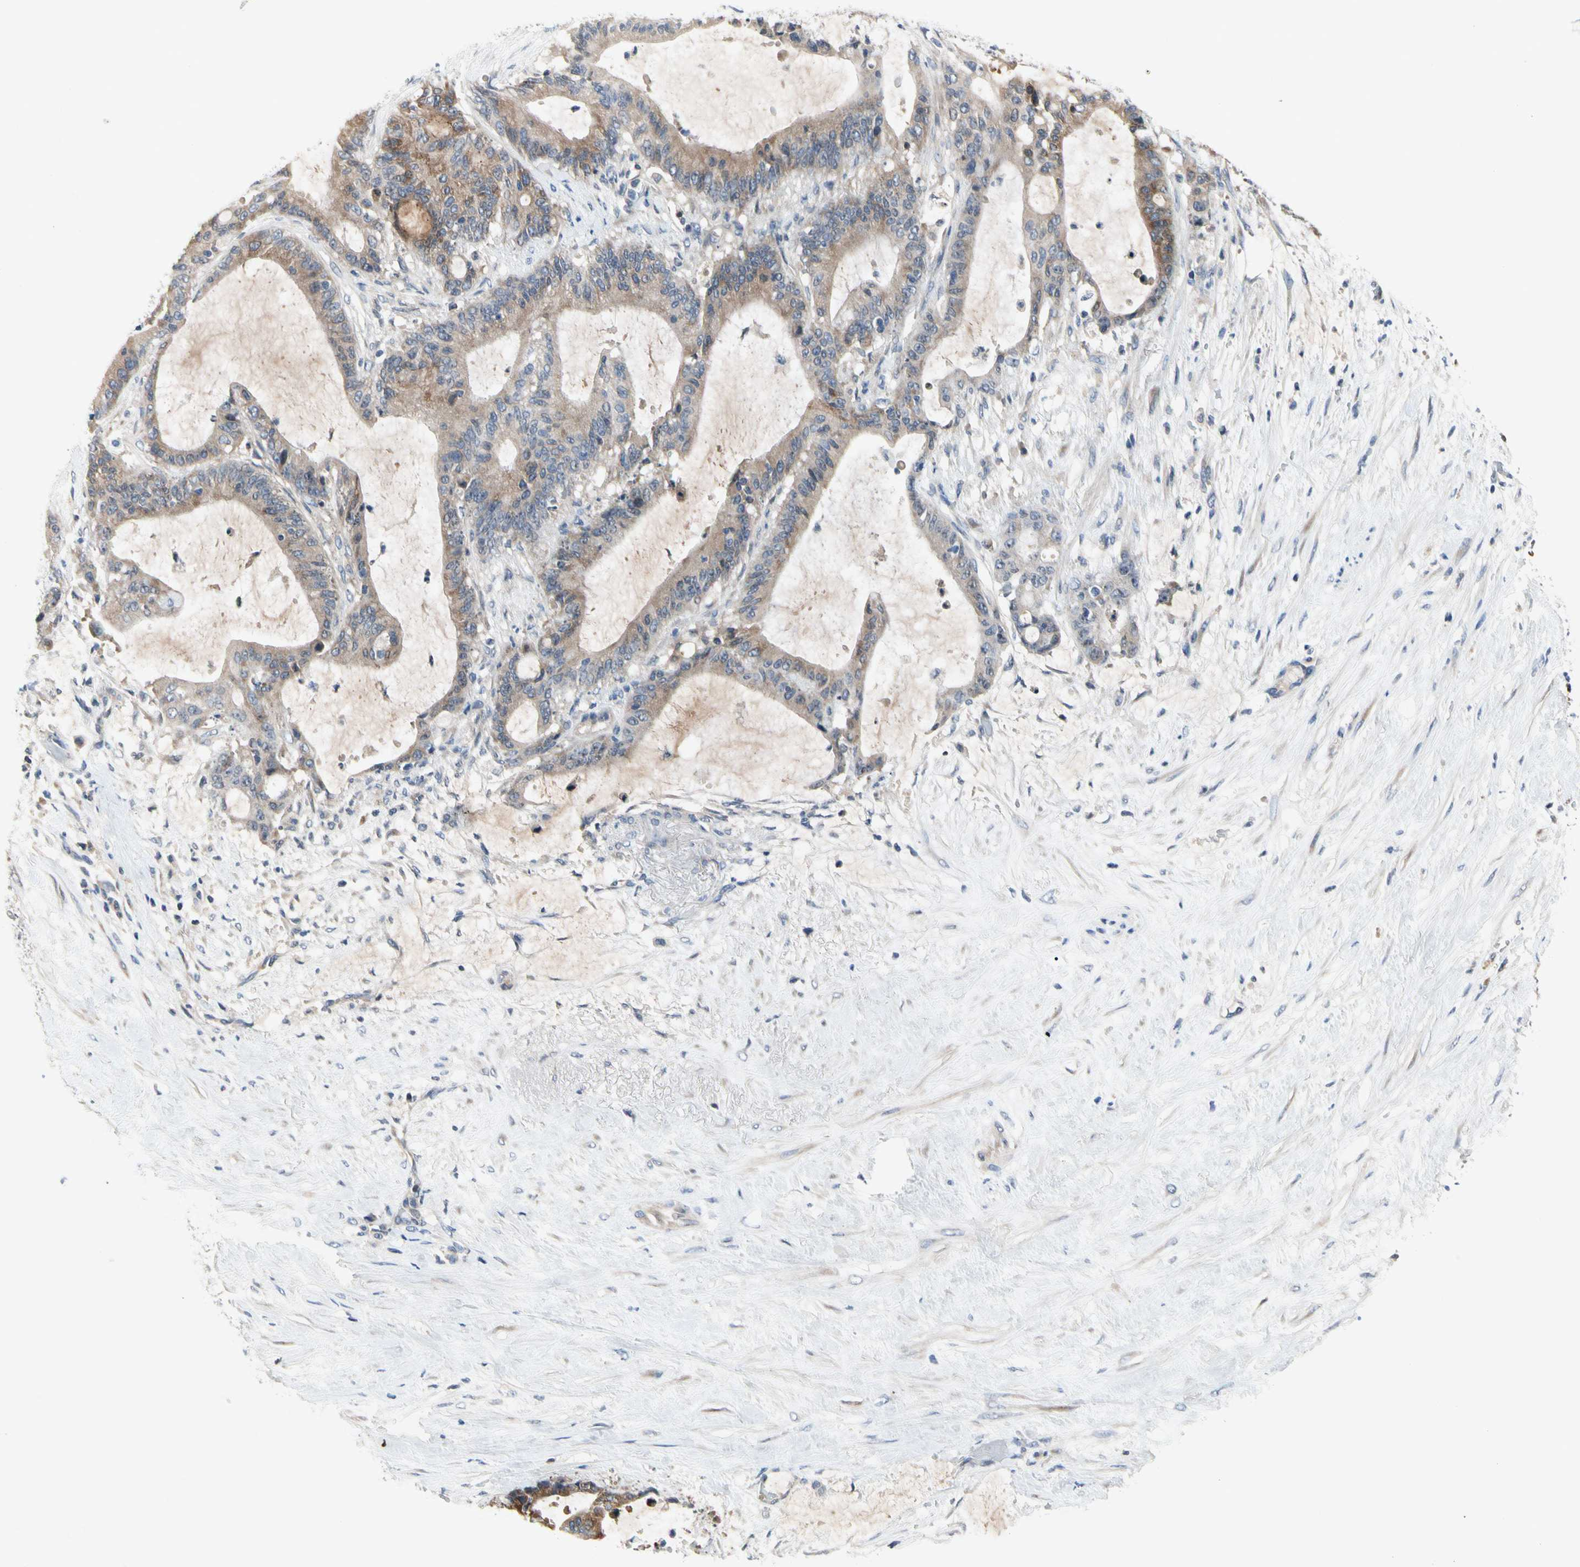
{"staining": {"intensity": "weak", "quantity": ">75%", "location": "cytoplasmic/membranous"}, "tissue": "liver cancer", "cell_type": "Tumor cells", "image_type": "cancer", "snomed": [{"axis": "morphology", "description": "Cholangiocarcinoma"}, {"axis": "topography", "description": "Liver"}], "caption": "Brown immunohistochemical staining in human cholangiocarcinoma (liver) demonstrates weak cytoplasmic/membranous positivity in approximately >75% of tumor cells.", "gene": "GAS6", "patient": {"sex": "female", "age": 73}}